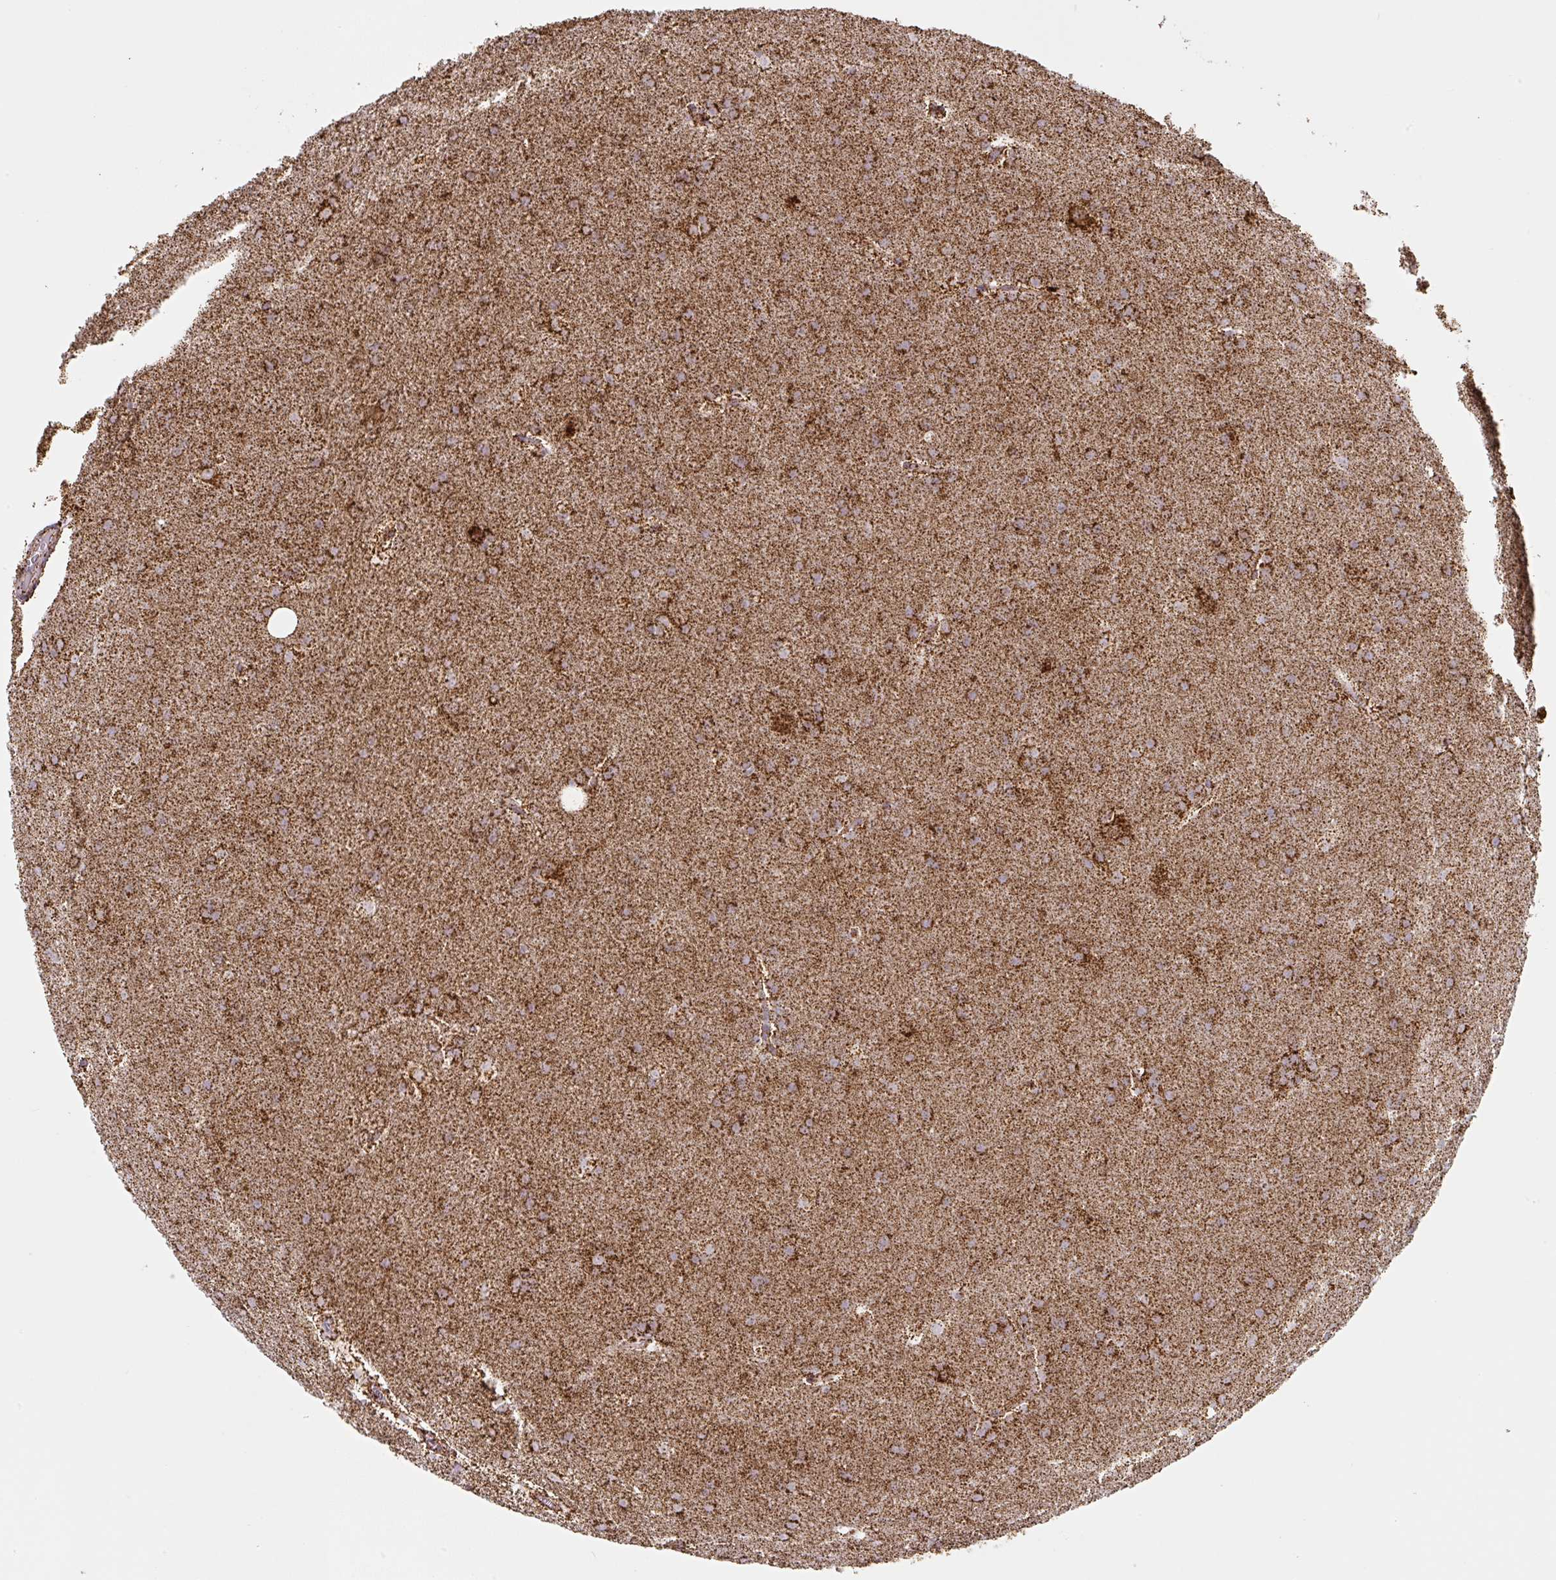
{"staining": {"intensity": "strong", "quantity": ">75%", "location": "cytoplasmic/membranous"}, "tissue": "glioma", "cell_type": "Tumor cells", "image_type": "cancer", "snomed": [{"axis": "morphology", "description": "Glioma, malignant, Low grade"}, {"axis": "topography", "description": "Brain"}], "caption": "Immunohistochemical staining of human malignant glioma (low-grade) demonstrates strong cytoplasmic/membranous protein expression in about >75% of tumor cells.", "gene": "ATP5F1A", "patient": {"sex": "female", "age": 32}}